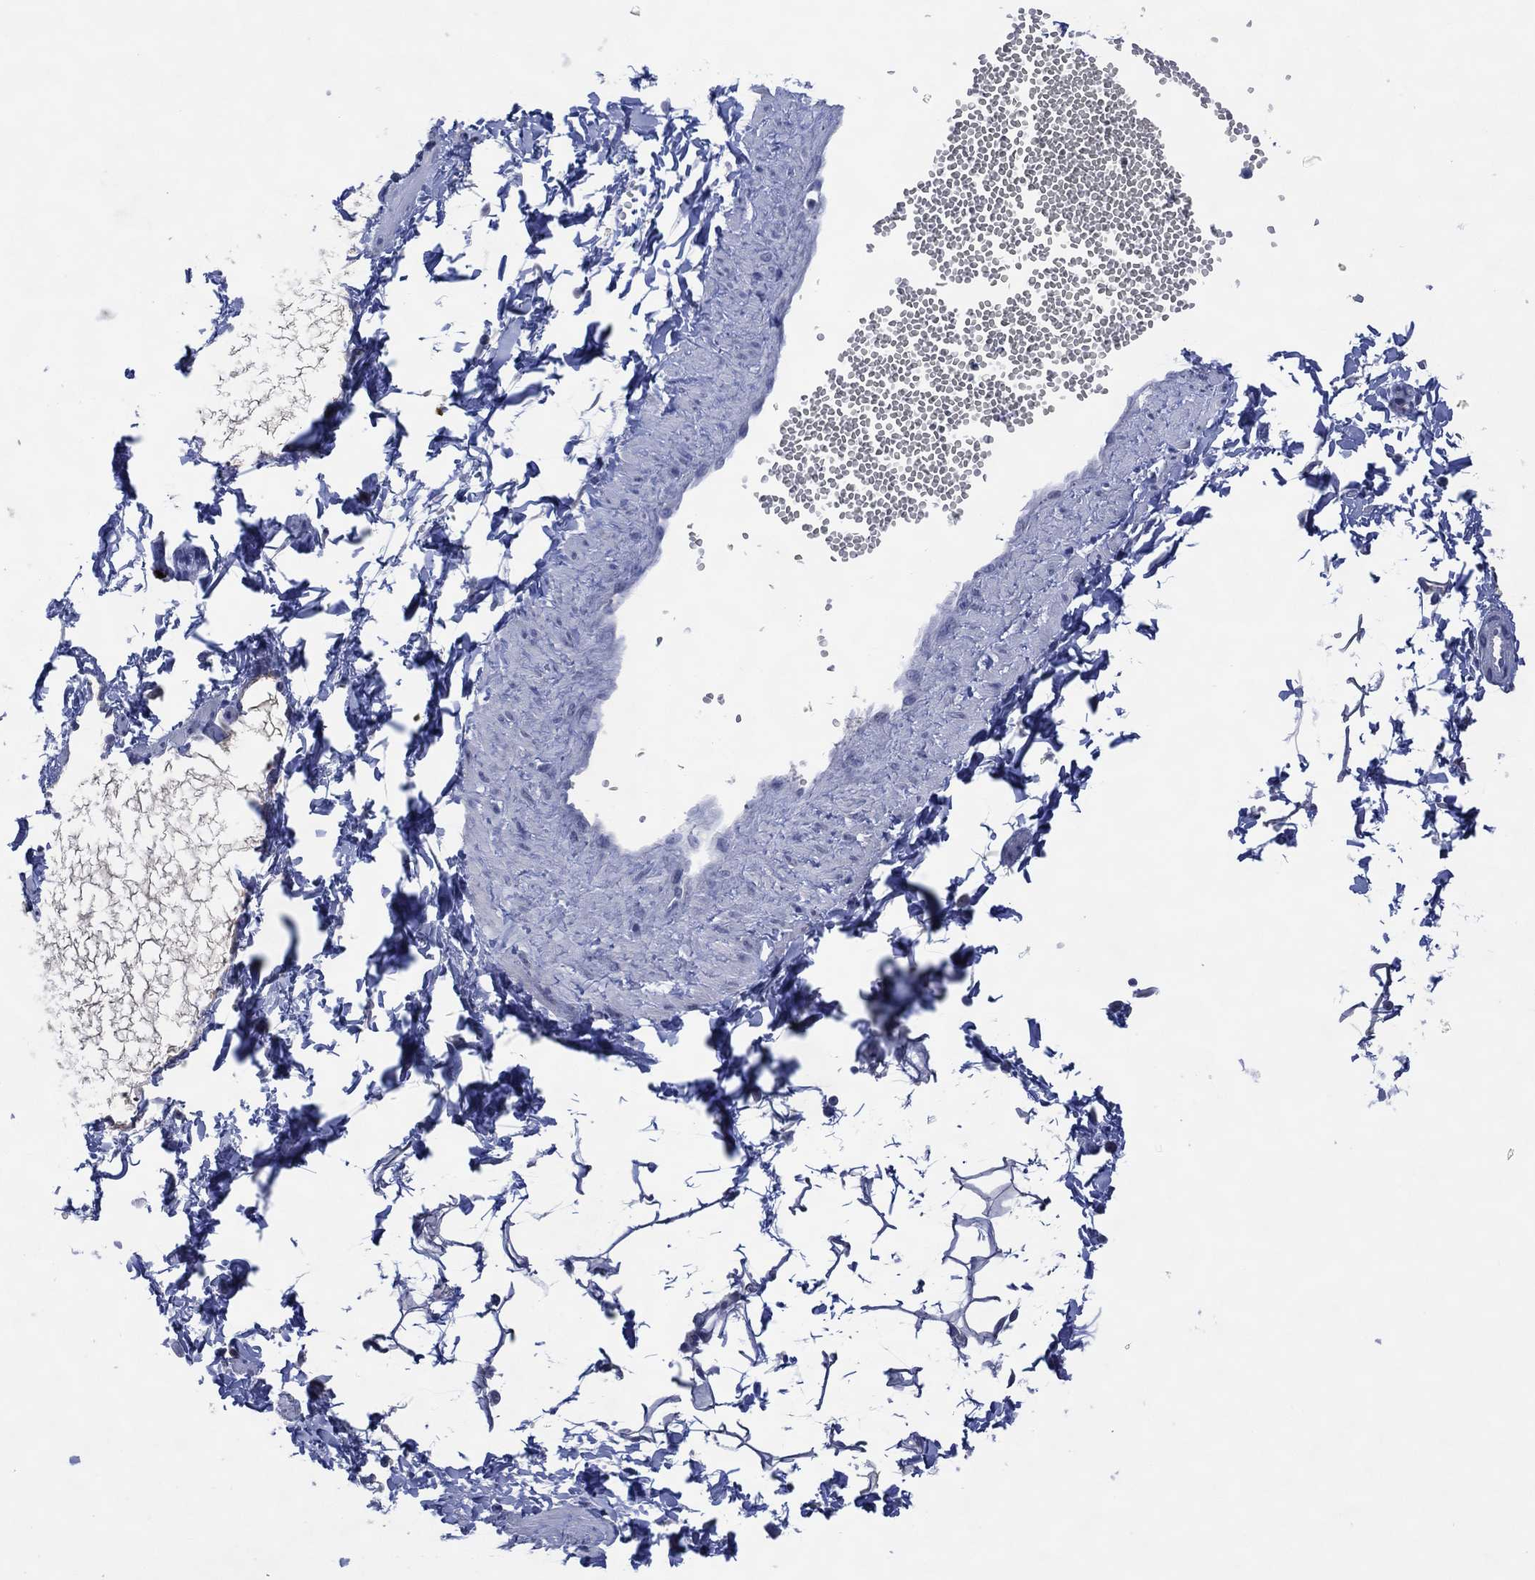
{"staining": {"intensity": "negative", "quantity": "none", "location": "none"}, "tissue": "adipose tissue", "cell_type": "Adipocytes", "image_type": "normal", "snomed": [{"axis": "morphology", "description": "Normal tissue, NOS"}, {"axis": "topography", "description": "Smooth muscle"}, {"axis": "topography", "description": "Peripheral nerve tissue"}], "caption": "A micrograph of adipose tissue stained for a protein exhibits no brown staining in adipocytes.", "gene": "USP26", "patient": {"sex": "male", "age": 22}}